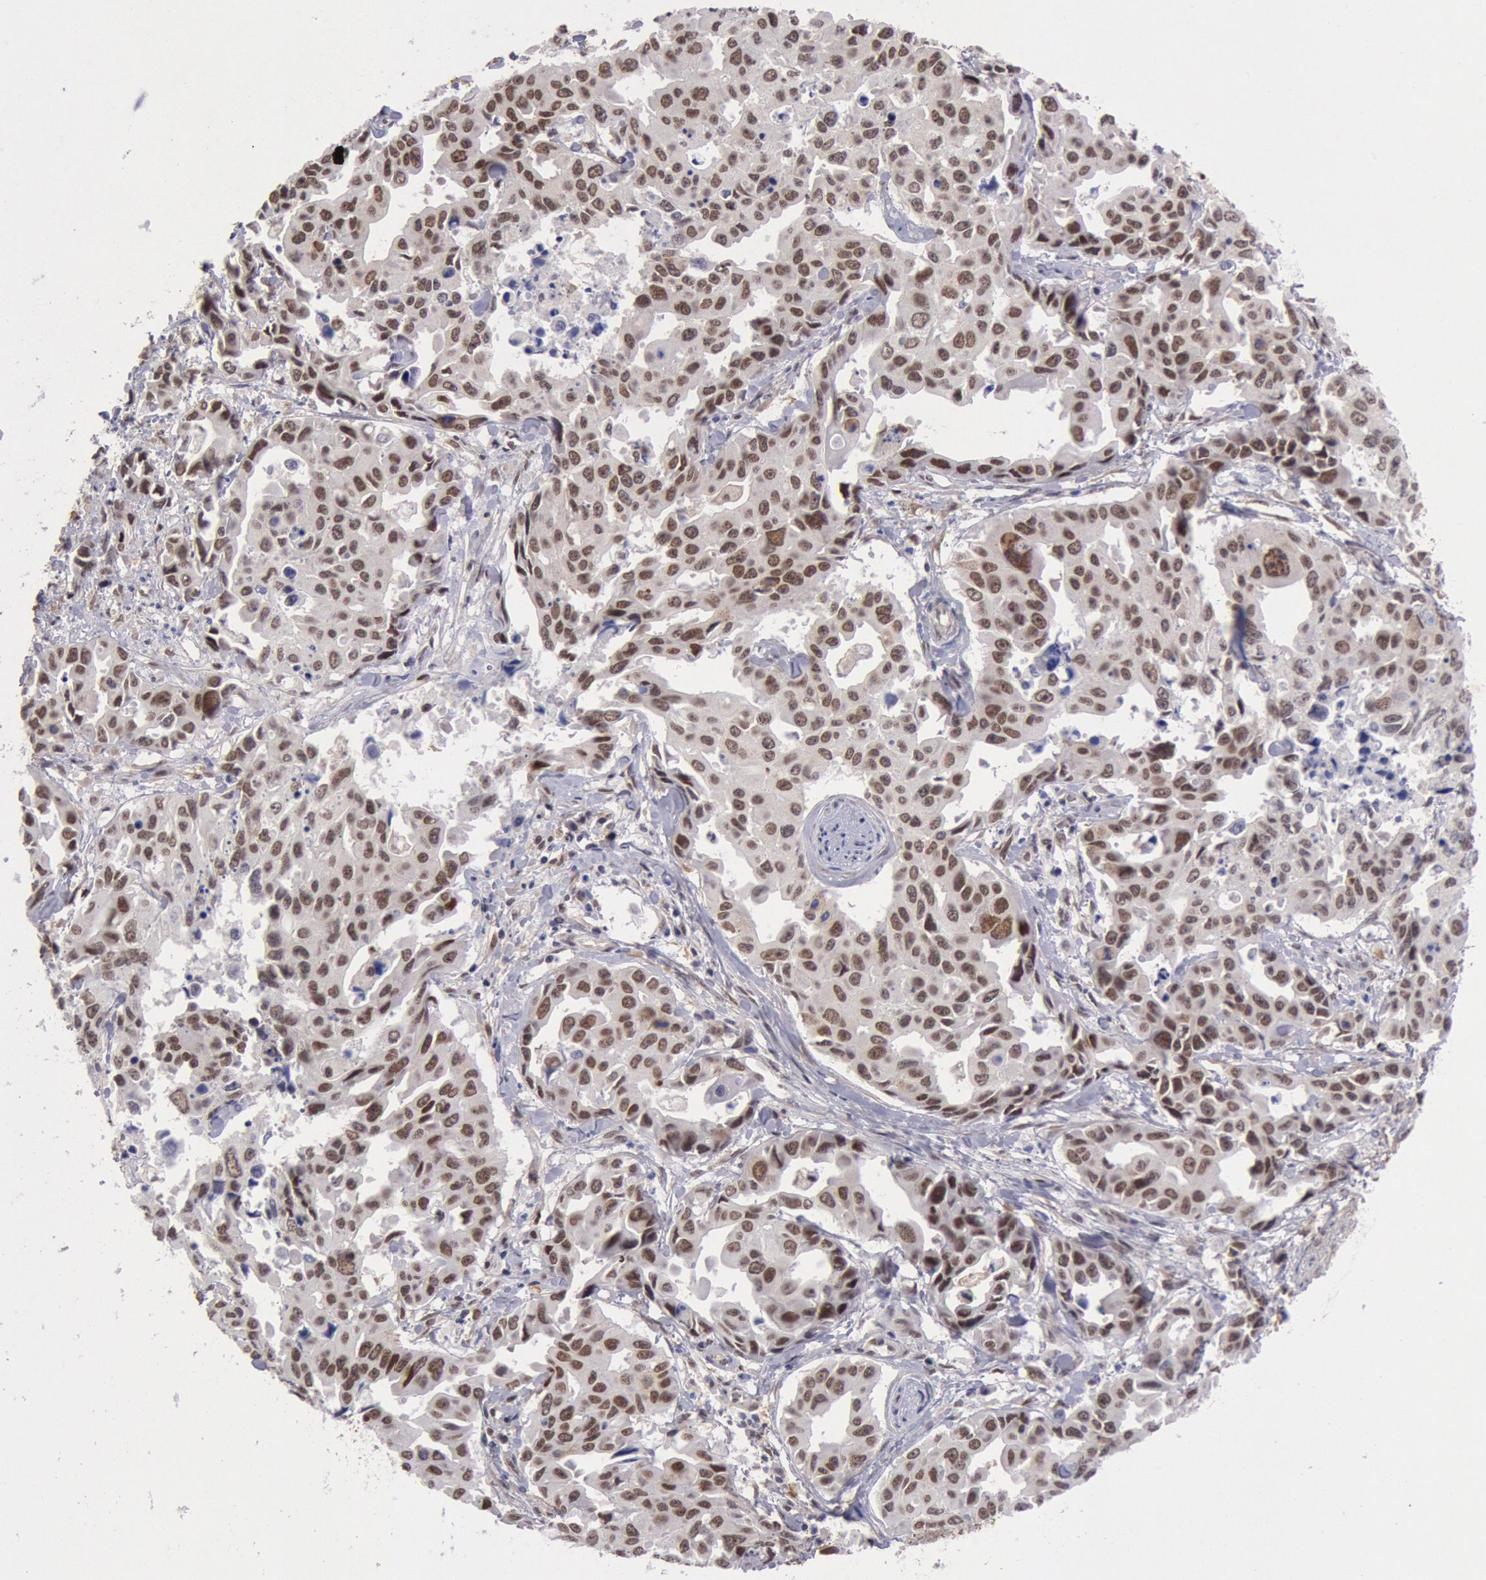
{"staining": {"intensity": "moderate", "quantity": ">75%", "location": "nuclear"}, "tissue": "lung cancer", "cell_type": "Tumor cells", "image_type": "cancer", "snomed": [{"axis": "morphology", "description": "Adenocarcinoma, NOS"}, {"axis": "topography", "description": "Lung"}], "caption": "Approximately >75% of tumor cells in human lung cancer (adenocarcinoma) reveal moderate nuclear protein expression as visualized by brown immunohistochemical staining.", "gene": "CDKN2B", "patient": {"sex": "male", "age": 64}}